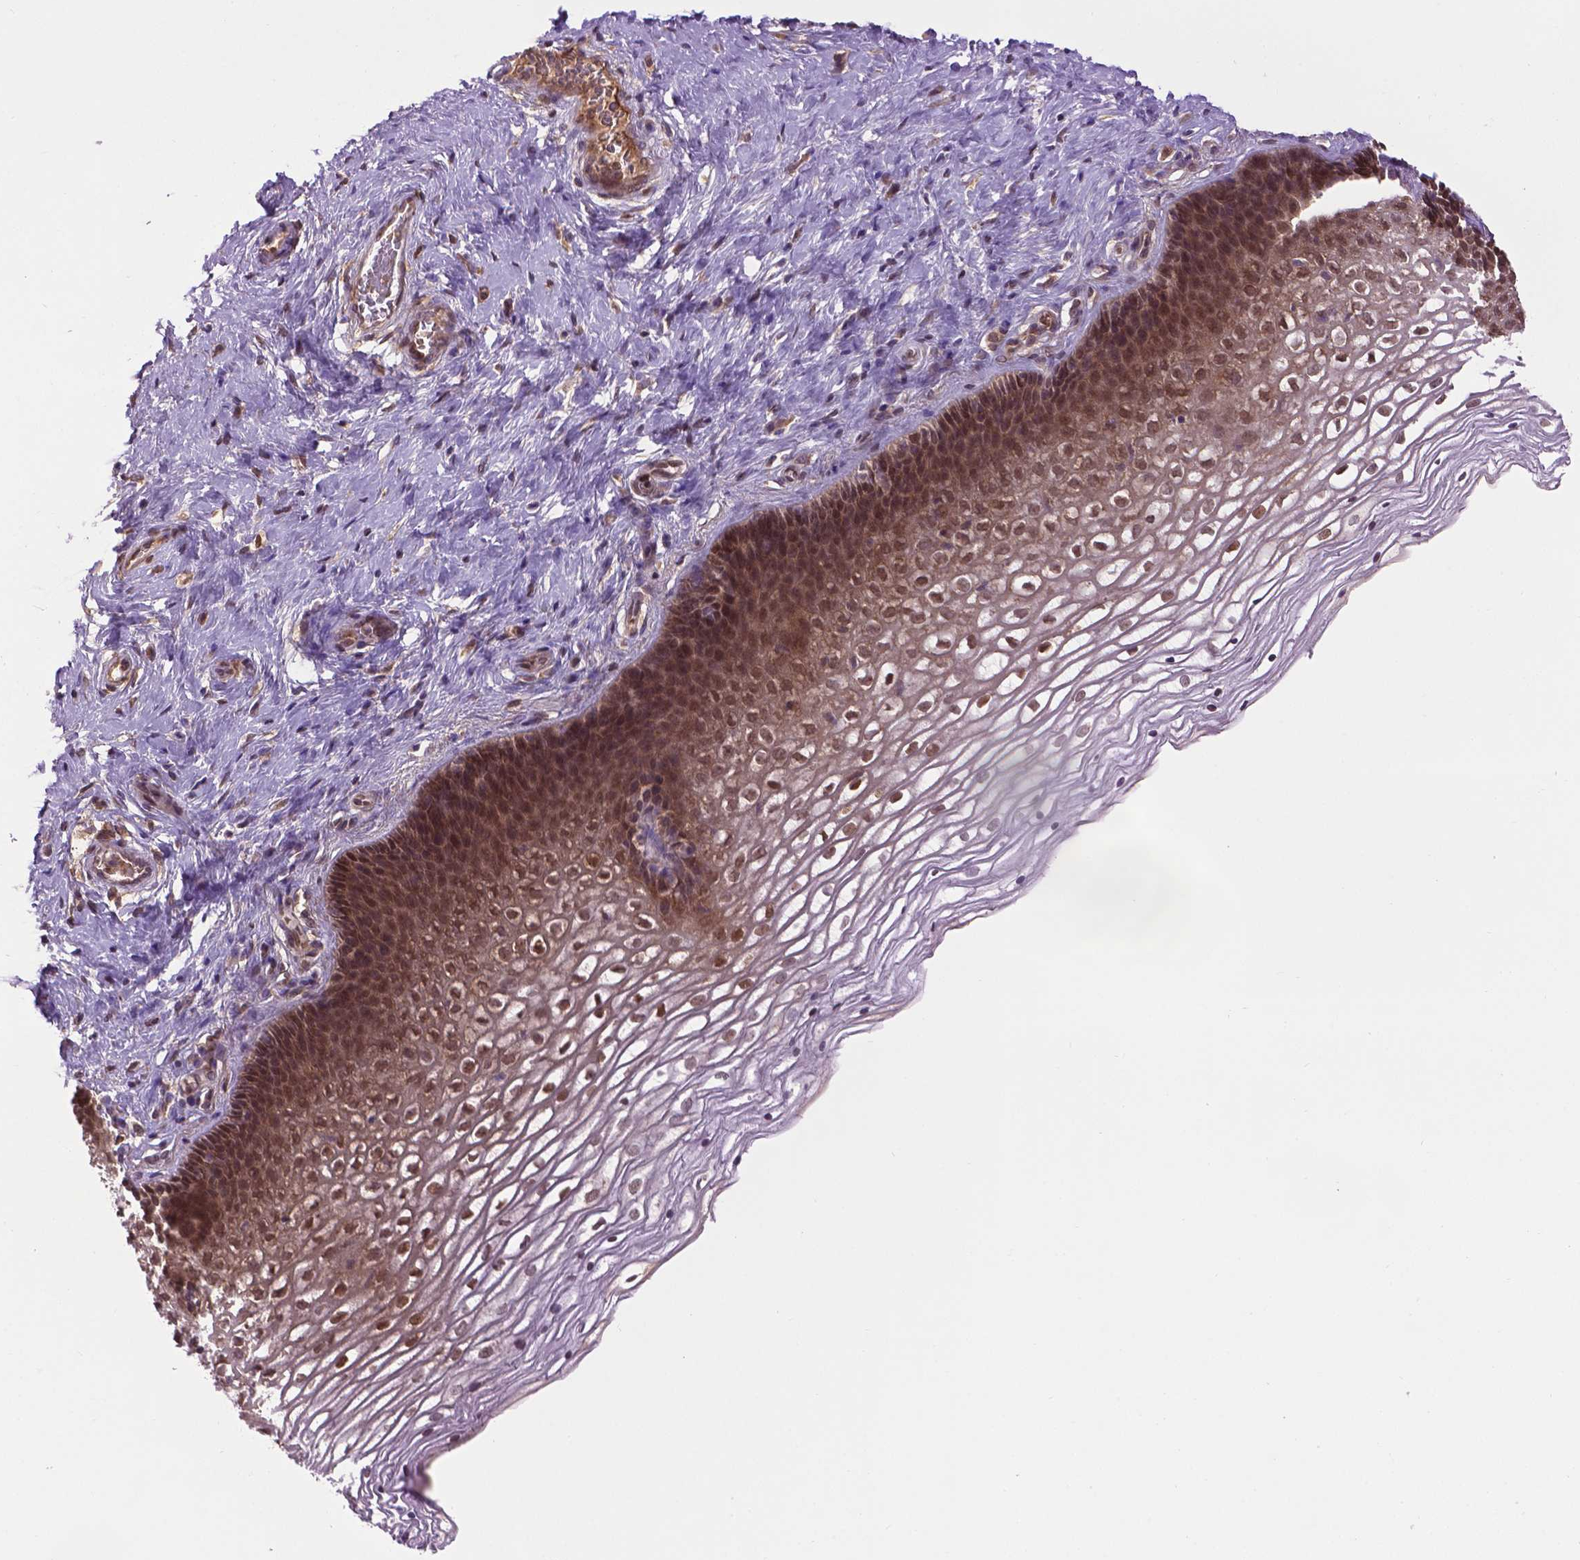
{"staining": {"intensity": "moderate", "quantity": ">75%", "location": "cytoplasmic/membranous,nuclear"}, "tissue": "cervix", "cell_type": "Glandular cells", "image_type": "normal", "snomed": [{"axis": "morphology", "description": "Normal tissue, NOS"}, {"axis": "topography", "description": "Cervix"}], "caption": "A medium amount of moderate cytoplasmic/membranous,nuclear positivity is seen in about >75% of glandular cells in benign cervix.", "gene": "ENSG00000289700", "patient": {"sex": "female", "age": 34}}